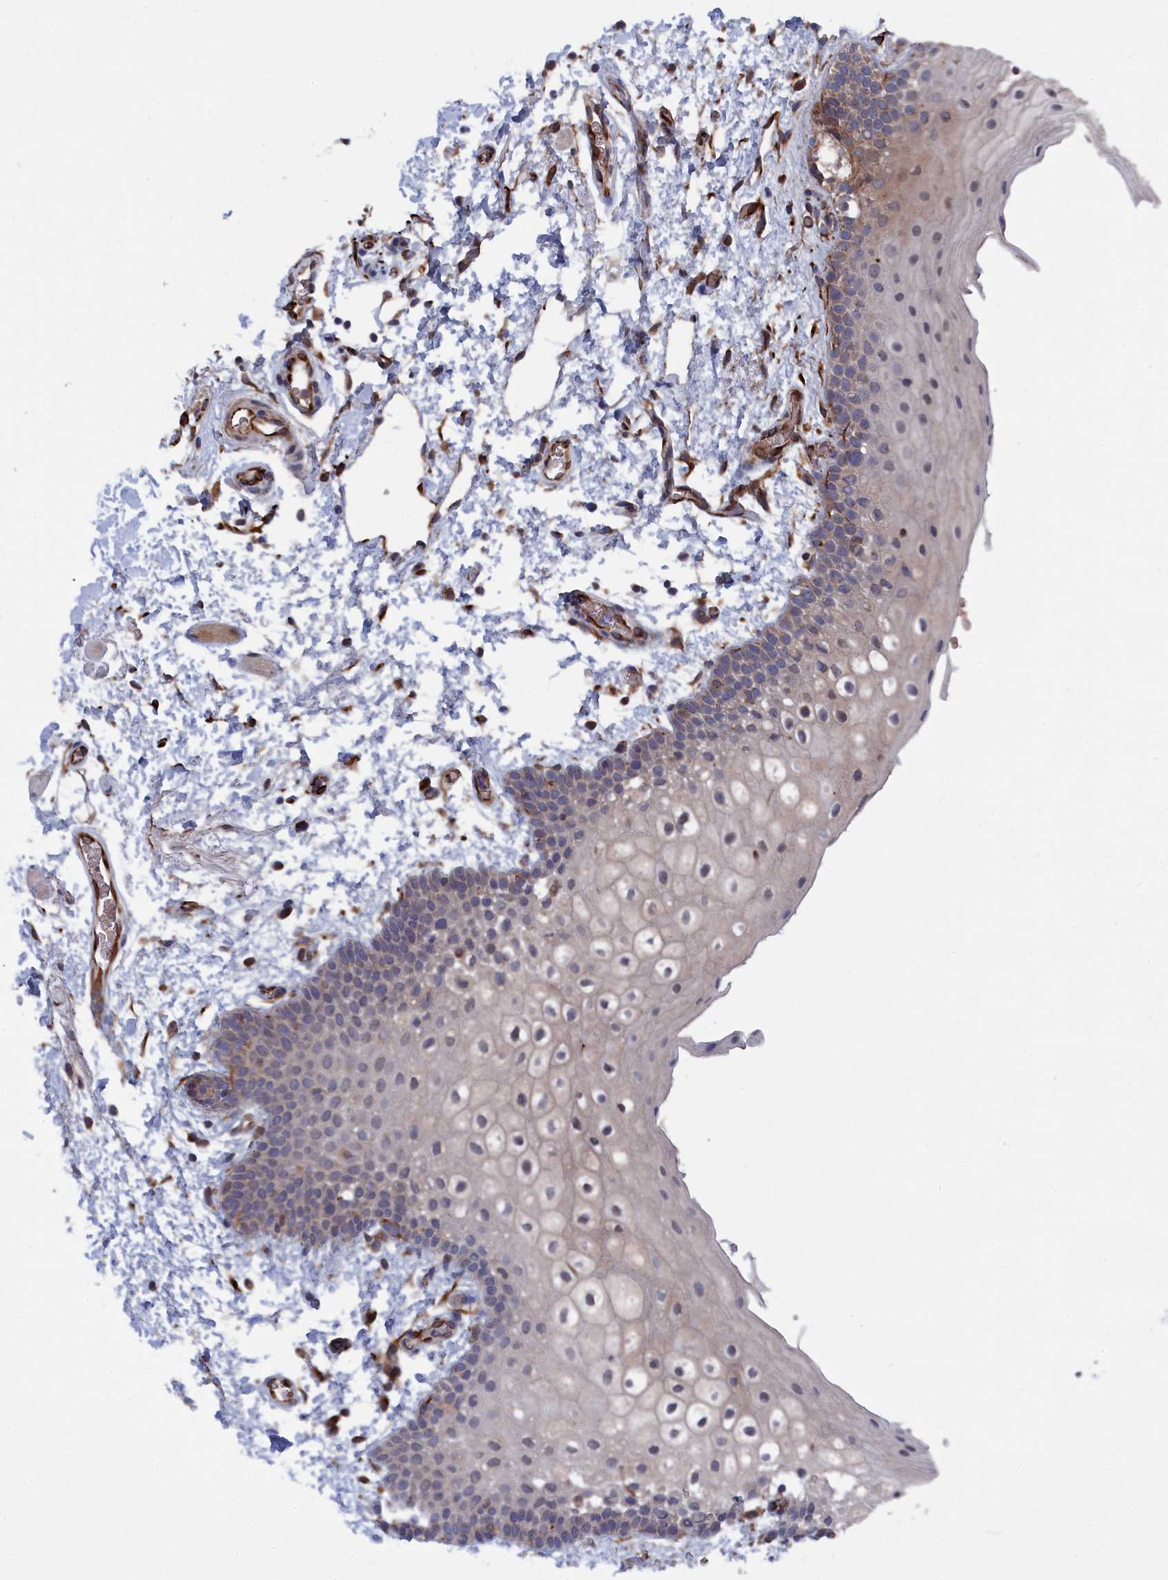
{"staining": {"intensity": "weak", "quantity": "<25%", "location": "cytoplasmic/membranous"}, "tissue": "oral mucosa", "cell_type": "Squamous epithelial cells", "image_type": "normal", "snomed": [{"axis": "morphology", "description": "Normal tissue, NOS"}, {"axis": "topography", "description": "Oral tissue"}], "caption": "This micrograph is of normal oral mucosa stained with immunohistochemistry (IHC) to label a protein in brown with the nuclei are counter-stained blue. There is no expression in squamous epithelial cells. Nuclei are stained in blue.", "gene": "SMG9", "patient": {"sex": "male", "age": 62}}